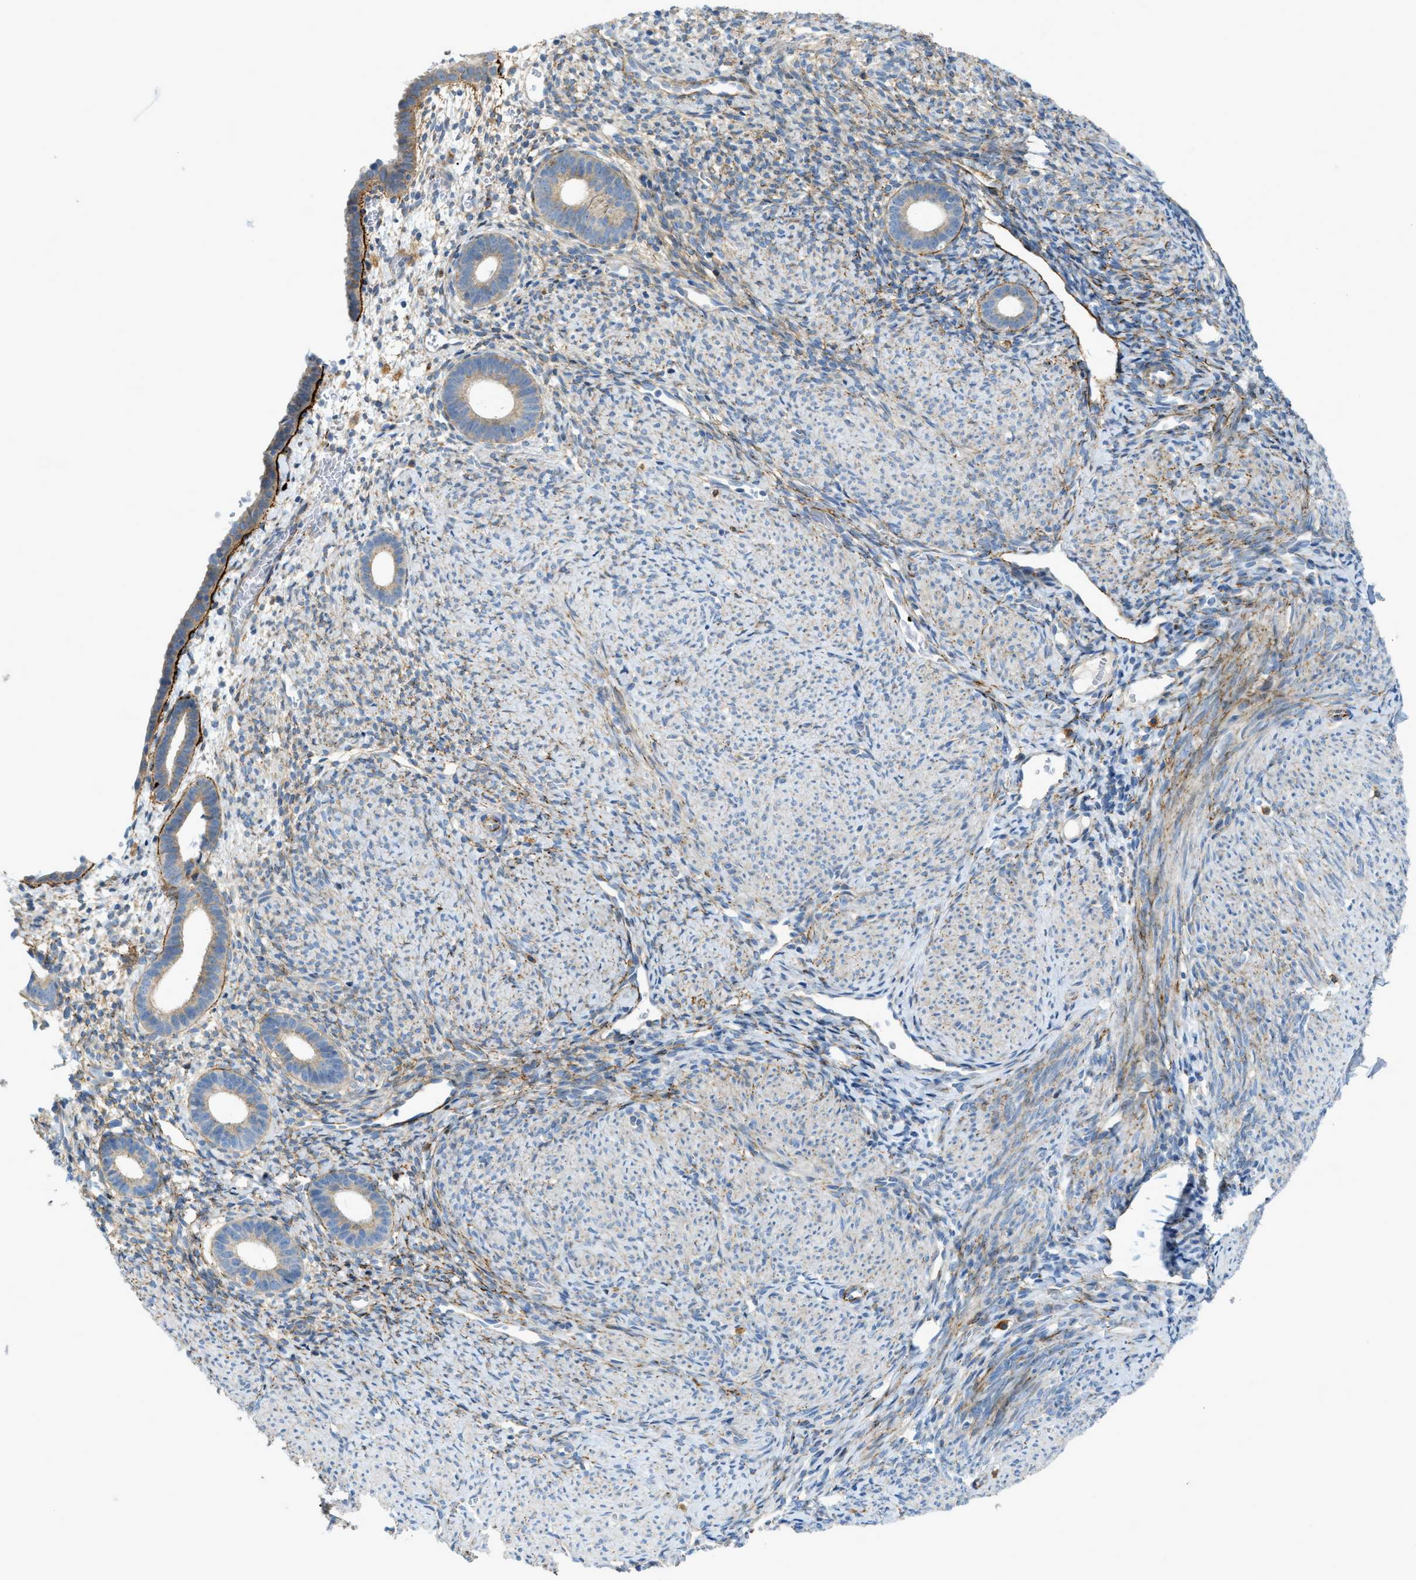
{"staining": {"intensity": "weak", "quantity": "25%-75%", "location": "cytoplasmic/membranous"}, "tissue": "endometrium", "cell_type": "Cells in endometrial stroma", "image_type": "normal", "snomed": [{"axis": "morphology", "description": "Normal tissue, NOS"}, {"axis": "morphology", "description": "Adenocarcinoma, NOS"}, {"axis": "topography", "description": "Endometrium"}], "caption": "Protein expression by immunohistochemistry demonstrates weak cytoplasmic/membranous positivity in approximately 25%-75% of cells in endometrial stroma in unremarkable endometrium. The staining was performed using DAB (3,3'-diaminobenzidine), with brown indicating positive protein expression. Nuclei are stained blue with hematoxylin.", "gene": "LMBRD1", "patient": {"sex": "female", "age": 57}}